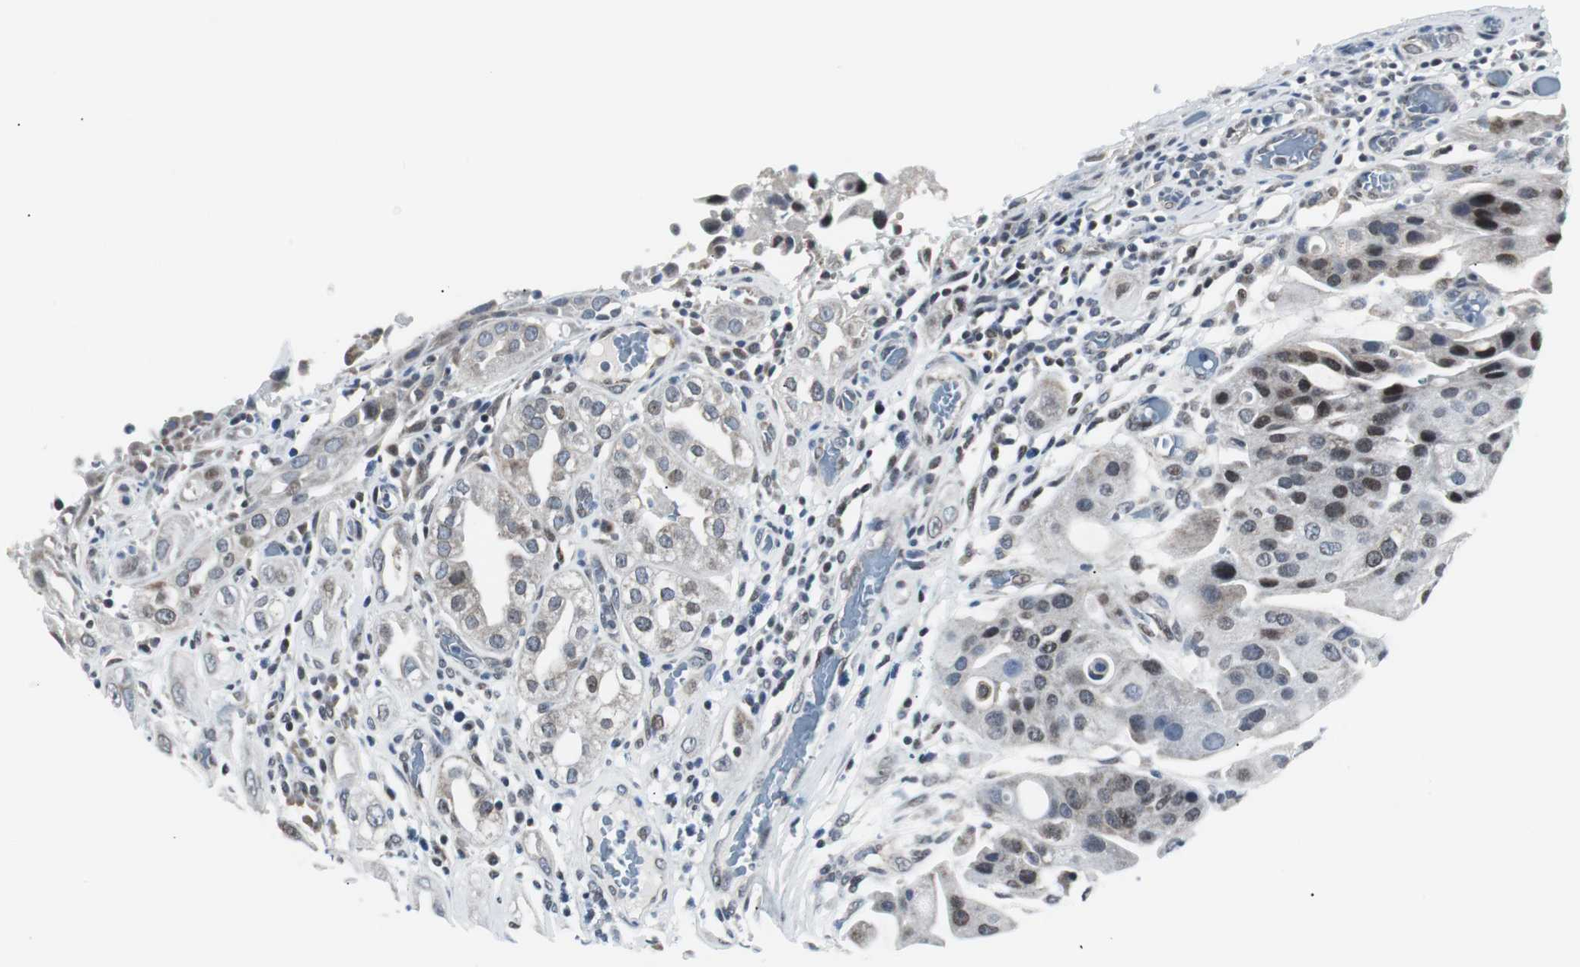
{"staining": {"intensity": "weak", "quantity": "25%-75%", "location": "nuclear"}, "tissue": "urothelial cancer", "cell_type": "Tumor cells", "image_type": "cancer", "snomed": [{"axis": "morphology", "description": "Urothelial carcinoma, High grade"}, {"axis": "topography", "description": "Urinary bladder"}], "caption": "An image of urothelial cancer stained for a protein shows weak nuclear brown staining in tumor cells.", "gene": "MTA1", "patient": {"sex": "female", "age": 64}}